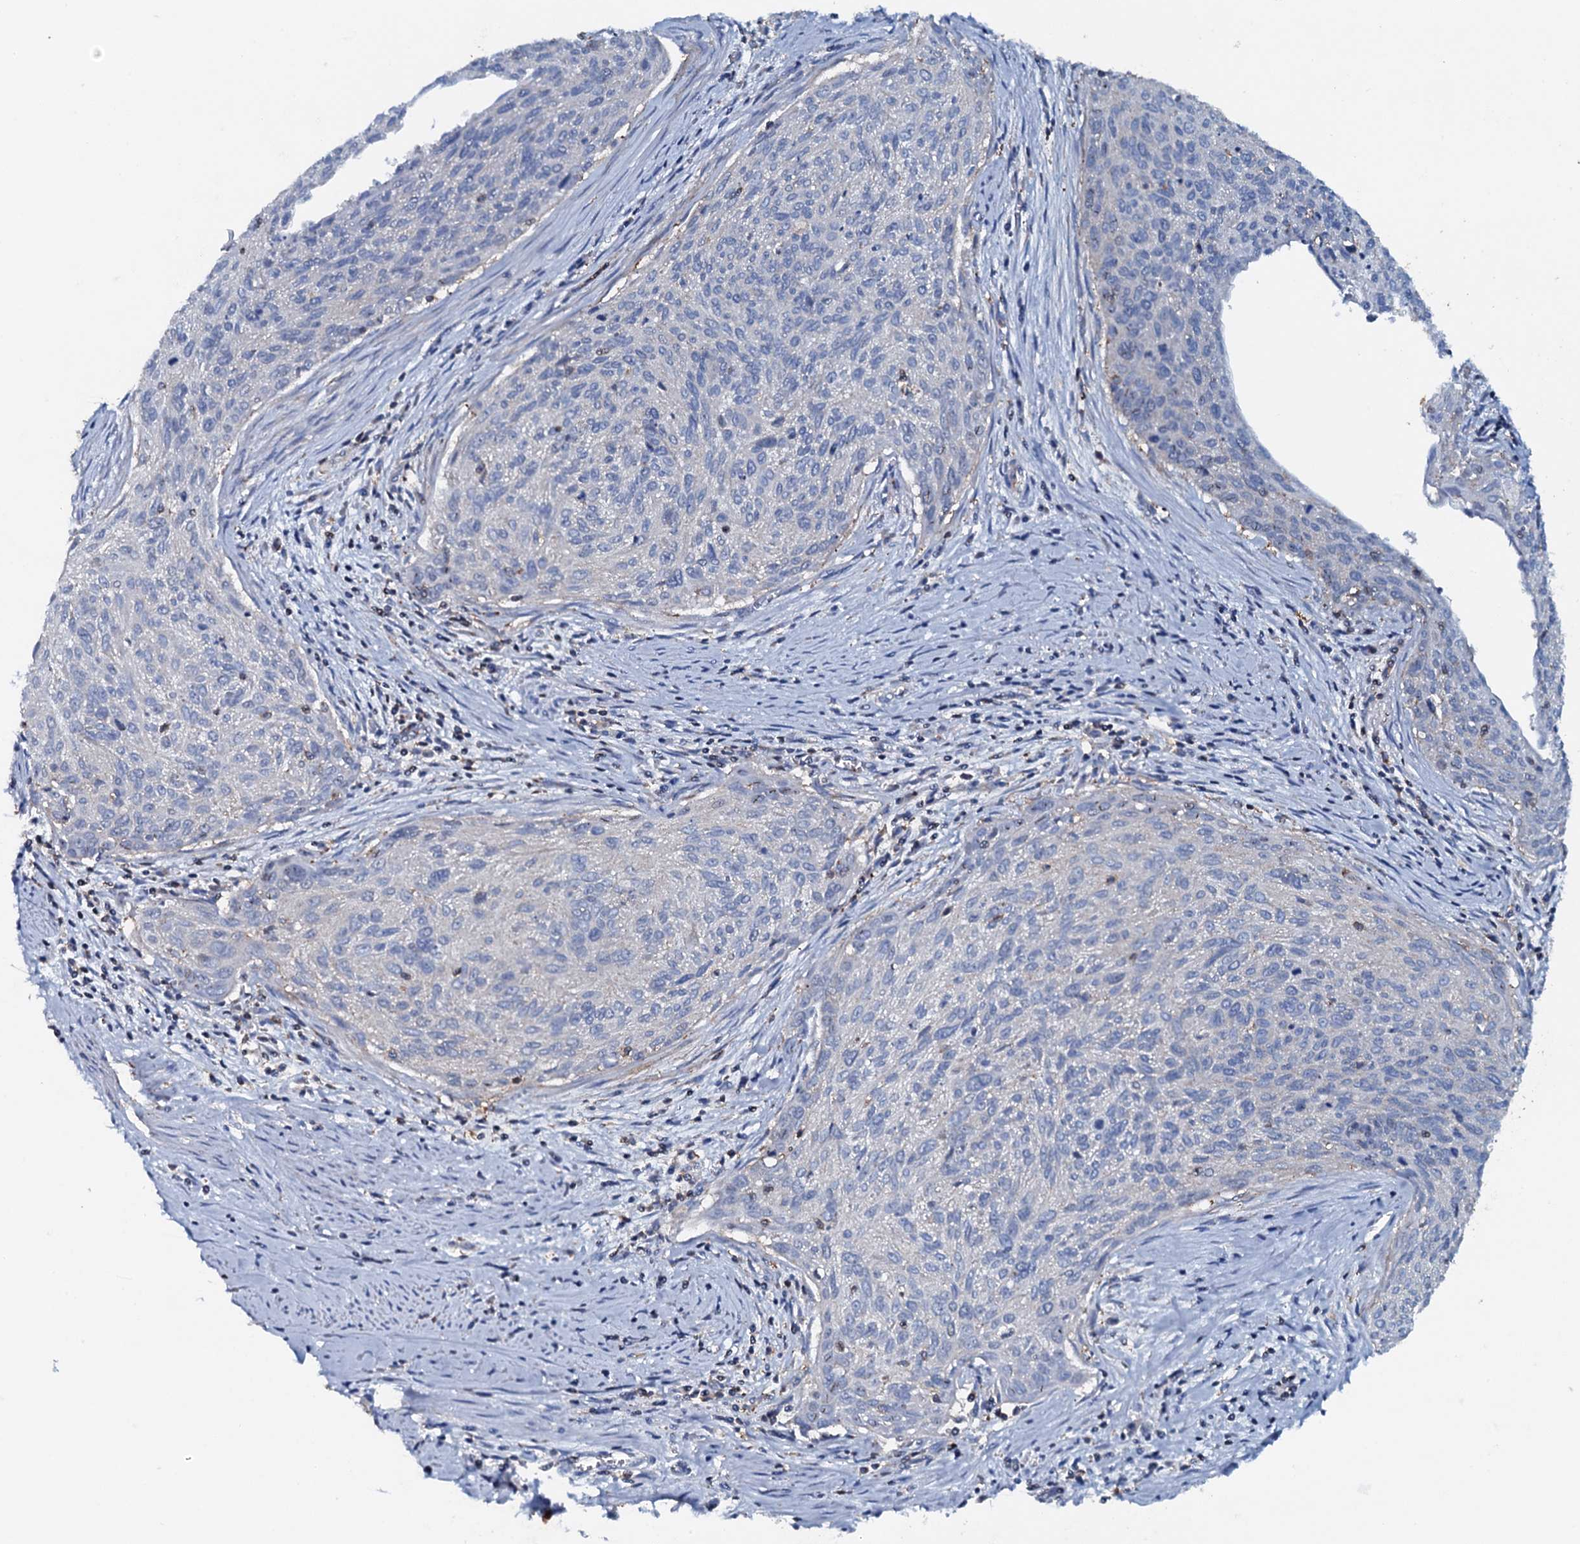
{"staining": {"intensity": "negative", "quantity": "none", "location": "none"}, "tissue": "cervical cancer", "cell_type": "Tumor cells", "image_type": "cancer", "snomed": [{"axis": "morphology", "description": "Squamous cell carcinoma, NOS"}, {"axis": "topography", "description": "Cervix"}], "caption": "DAB immunohistochemical staining of cervical cancer (squamous cell carcinoma) demonstrates no significant staining in tumor cells. (DAB (3,3'-diaminobenzidine) IHC, high magnification).", "gene": "MS4A4E", "patient": {"sex": "female", "age": 55}}